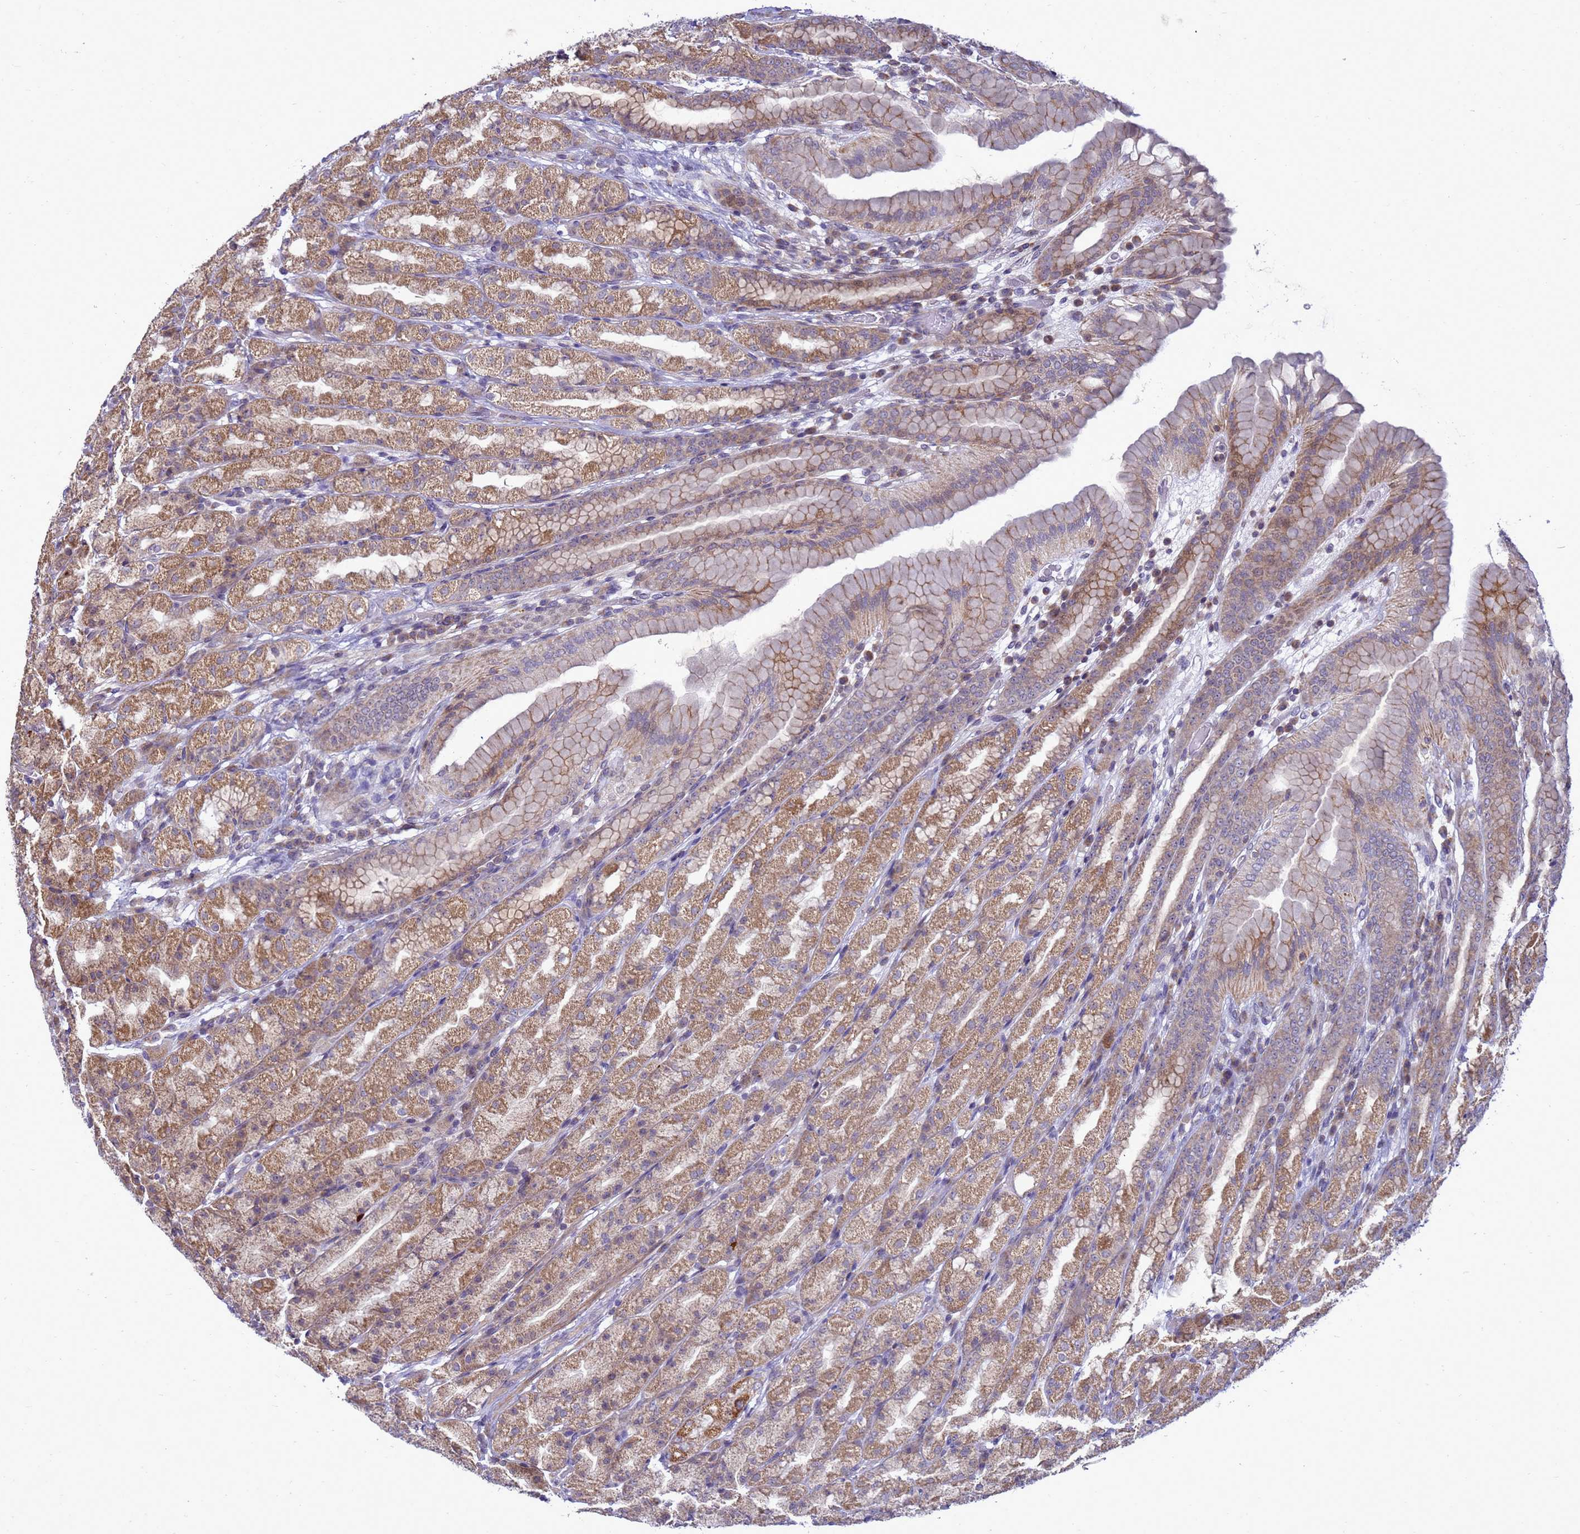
{"staining": {"intensity": "moderate", "quantity": ">75%", "location": "cytoplasmic/membranous"}, "tissue": "stomach", "cell_type": "Glandular cells", "image_type": "normal", "snomed": [{"axis": "morphology", "description": "Normal tissue, NOS"}, {"axis": "topography", "description": "Stomach, upper"}], "caption": "DAB (3,3'-diaminobenzidine) immunohistochemical staining of normal human stomach reveals moderate cytoplasmic/membranous protein expression in about >75% of glandular cells.", "gene": "C12orf43", "patient": {"sex": "male", "age": 68}}